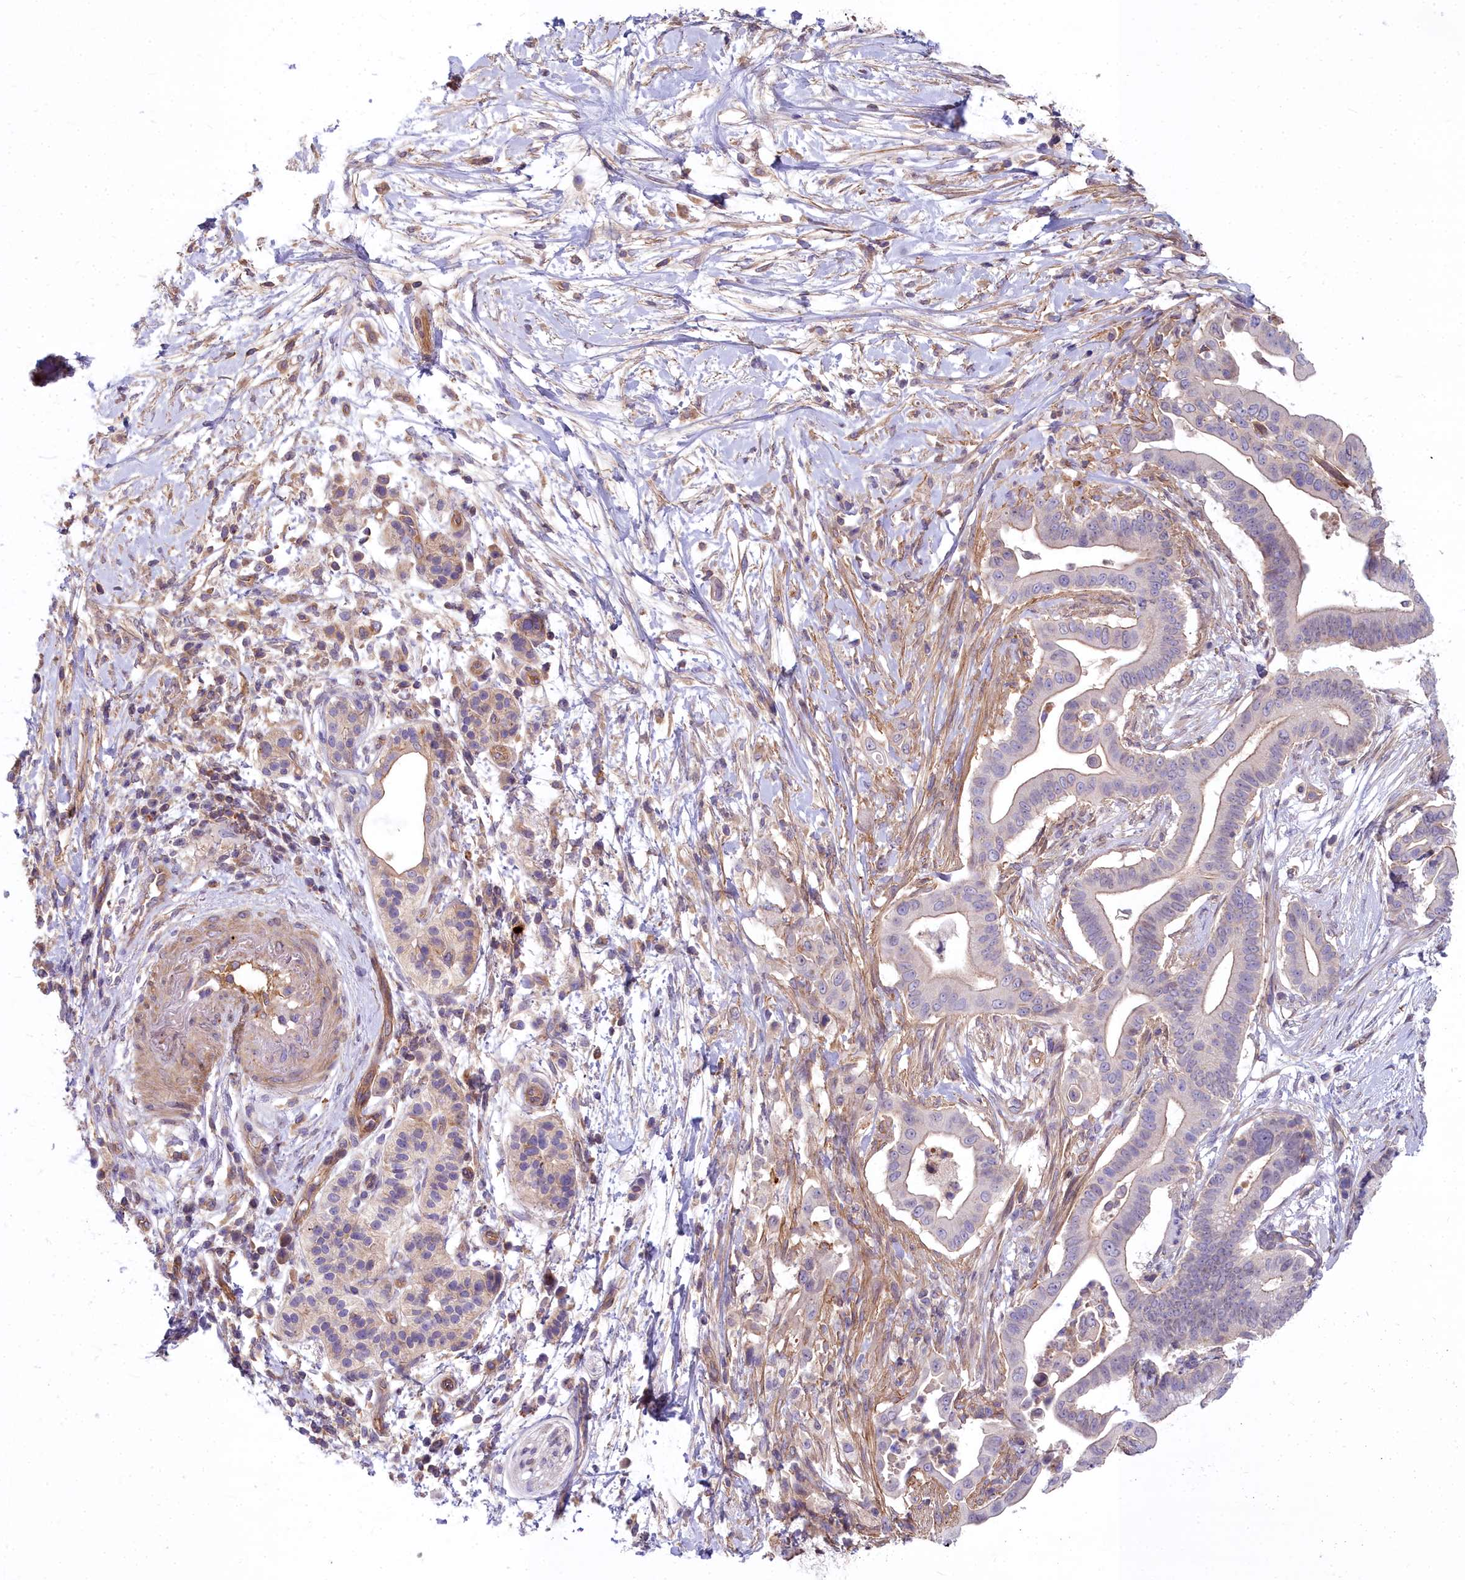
{"staining": {"intensity": "weak", "quantity": "<25%", "location": "cytoplasmic/membranous"}, "tissue": "pancreatic cancer", "cell_type": "Tumor cells", "image_type": "cancer", "snomed": [{"axis": "morphology", "description": "Adenocarcinoma, NOS"}, {"axis": "topography", "description": "Pancreas"}], "caption": "Adenocarcinoma (pancreatic) stained for a protein using IHC displays no positivity tumor cells.", "gene": "HLA-DOA", "patient": {"sex": "male", "age": 68}}